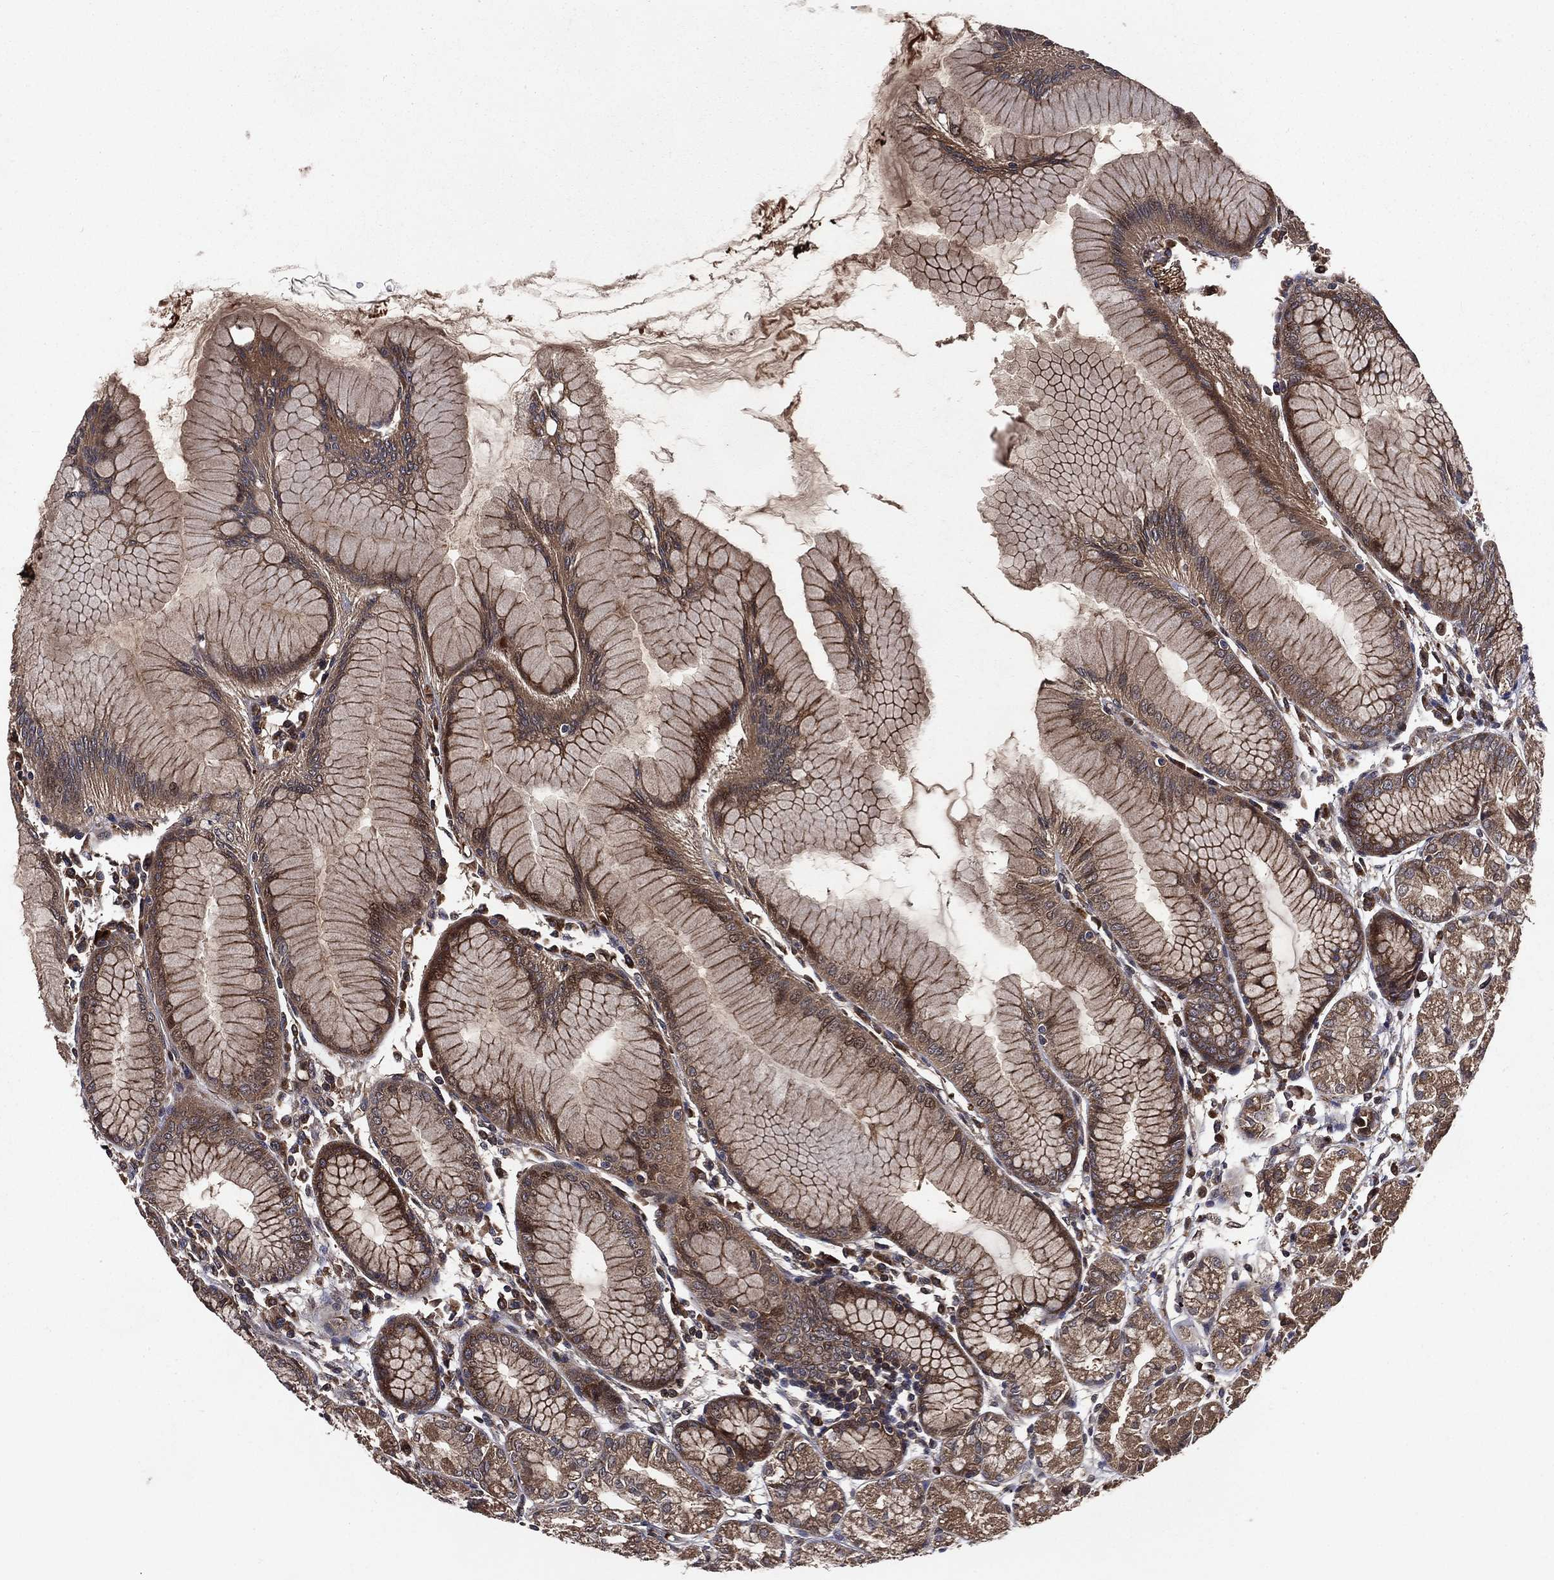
{"staining": {"intensity": "moderate", "quantity": "25%-75%", "location": "cytoplasmic/membranous,nuclear"}, "tissue": "stomach", "cell_type": "Glandular cells", "image_type": "normal", "snomed": [{"axis": "morphology", "description": "Normal tissue, NOS"}, {"axis": "topography", "description": "Stomach"}], "caption": "DAB (3,3'-diaminobenzidine) immunohistochemical staining of benign stomach reveals moderate cytoplasmic/membranous,nuclear protein expression in approximately 25%-75% of glandular cells.", "gene": "LENG8", "patient": {"sex": "female", "age": 57}}